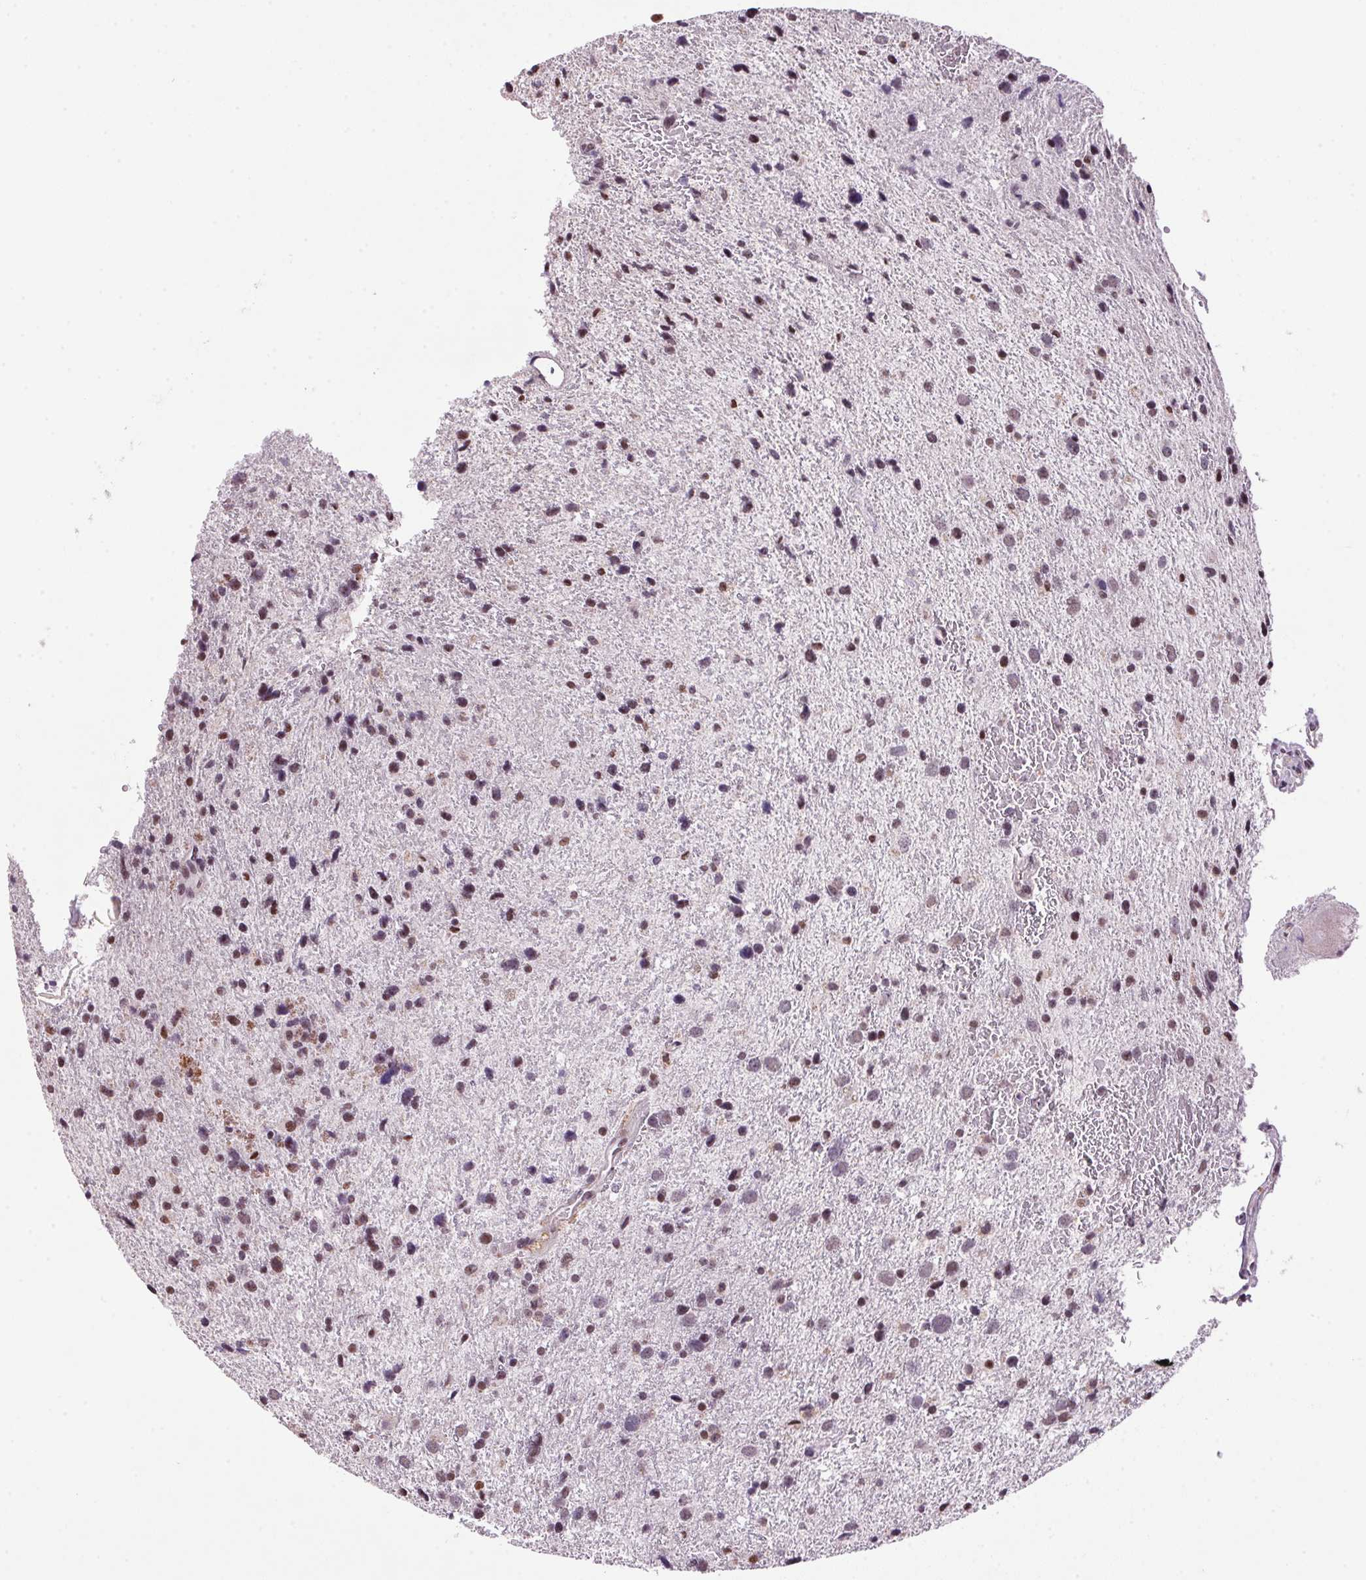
{"staining": {"intensity": "weak", "quantity": "25%-75%", "location": "nuclear"}, "tissue": "glioma", "cell_type": "Tumor cells", "image_type": "cancer", "snomed": [{"axis": "morphology", "description": "Glioma, malignant, Low grade"}, {"axis": "topography", "description": "Brain"}], "caption": "Immunohistochemistry (IHC) image of malignant low-grade glioma stained for a protein (brown), which displays low levels of weak nuclear positivity in approximately 25%-75% of tumor cells.", "gene": "ZBTB4", "patient": {"sex": "female", "age": 55}}